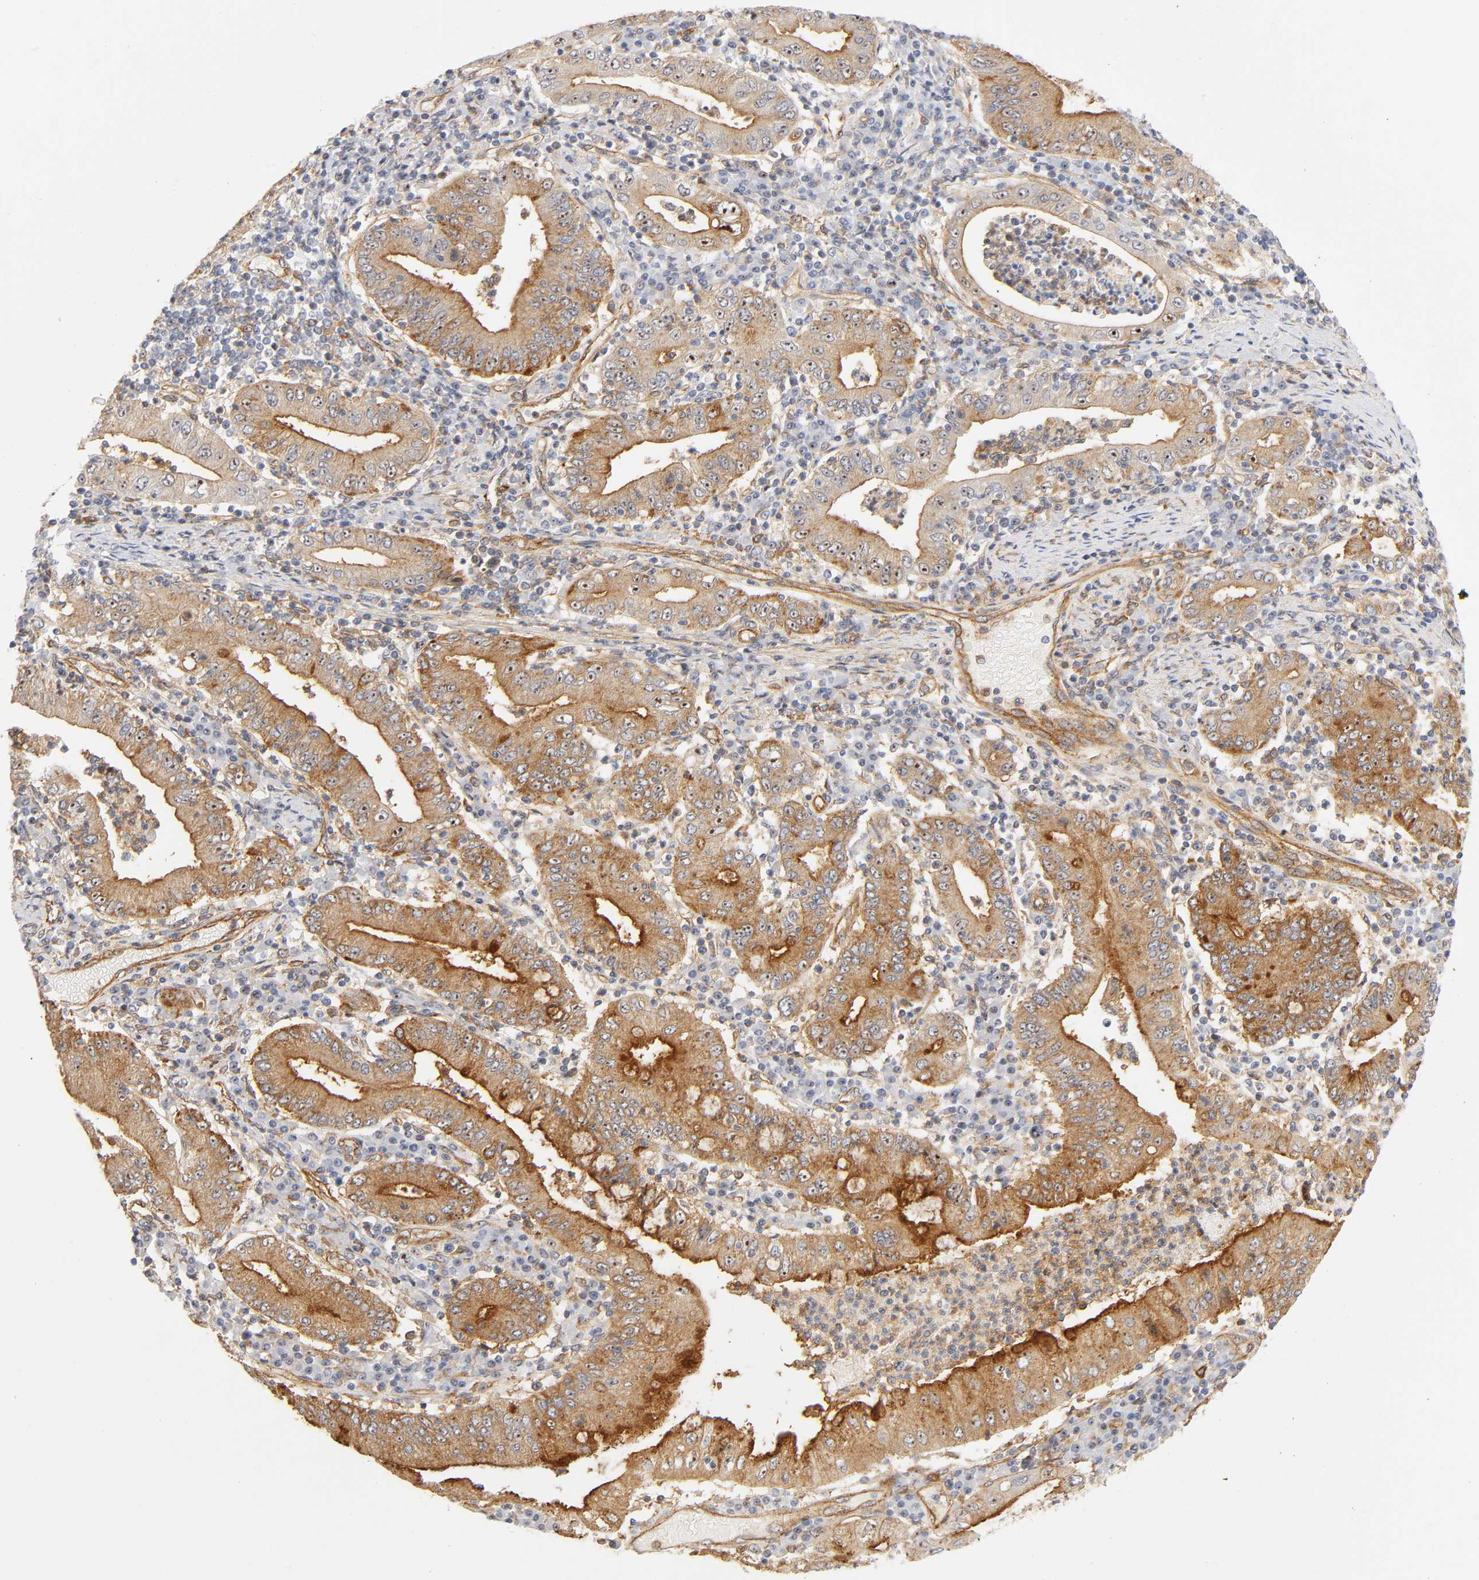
{"staining": {"intensity": "strong", "quantity": ">75%", "location": "cytoplasmic/membranous,nuclear"}, "tissue": "stomach cancer", "cell_type": "Tumor cells", "image_type": "cancer", "snomed": [{"axis": "morphology", "description": "Normal tissue, NOS"}, {"axis": "morphology", "description": "Adenocarcinoma, NOS"}, {"axis": "topography", "description": "Esophagus"}, {"axis": "topography", "description": "Stomach, upper"}, {"axis": "topography", "description": "Peripheral nerve tissue"}], "caption": "A high-resolution image shows IHC staining of stomach cancer, which displays strong cytoplasmic/membranous and nuclear positivity in about >75% of tumor cells.", "gene": "PLD1", "patient": {"sex": "male", "age": 62}}